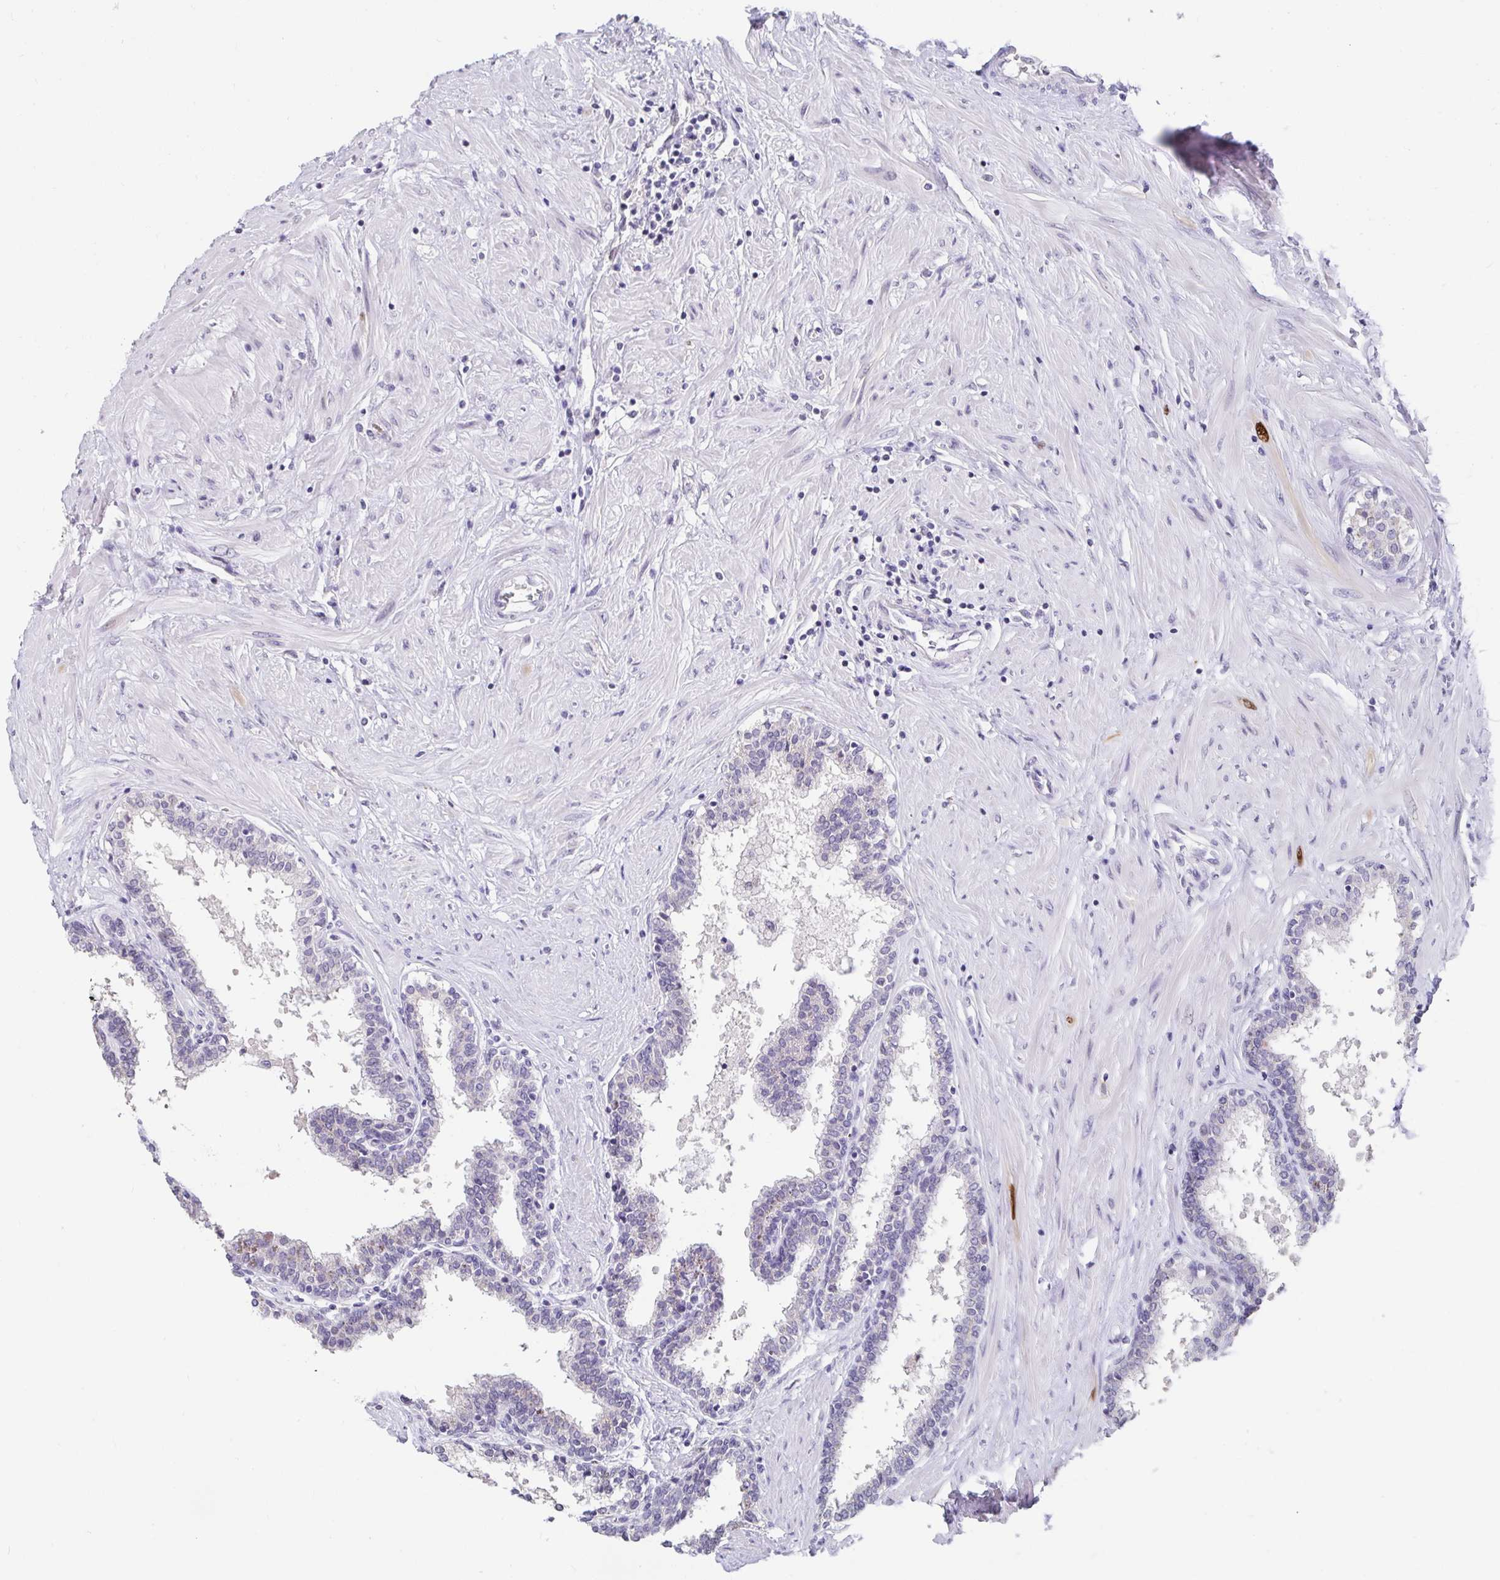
{"staining": {"intensity": "negative", "quantity": "none", "location": "none"}, "tissue": "prostate", "cell_type": "Glandular cells", "image_type": "normal", "snomed": [{"axis": "morphology", "description": "Normal tissue, NOS"}, {"axis": "topography", "description": "Prostate"}], "caption": "Immunohistochemistry of normal human prostate displays no positivity in glandular cells.", "gene": "ANLN", "patient": {"sex": "male", "age": 55}}